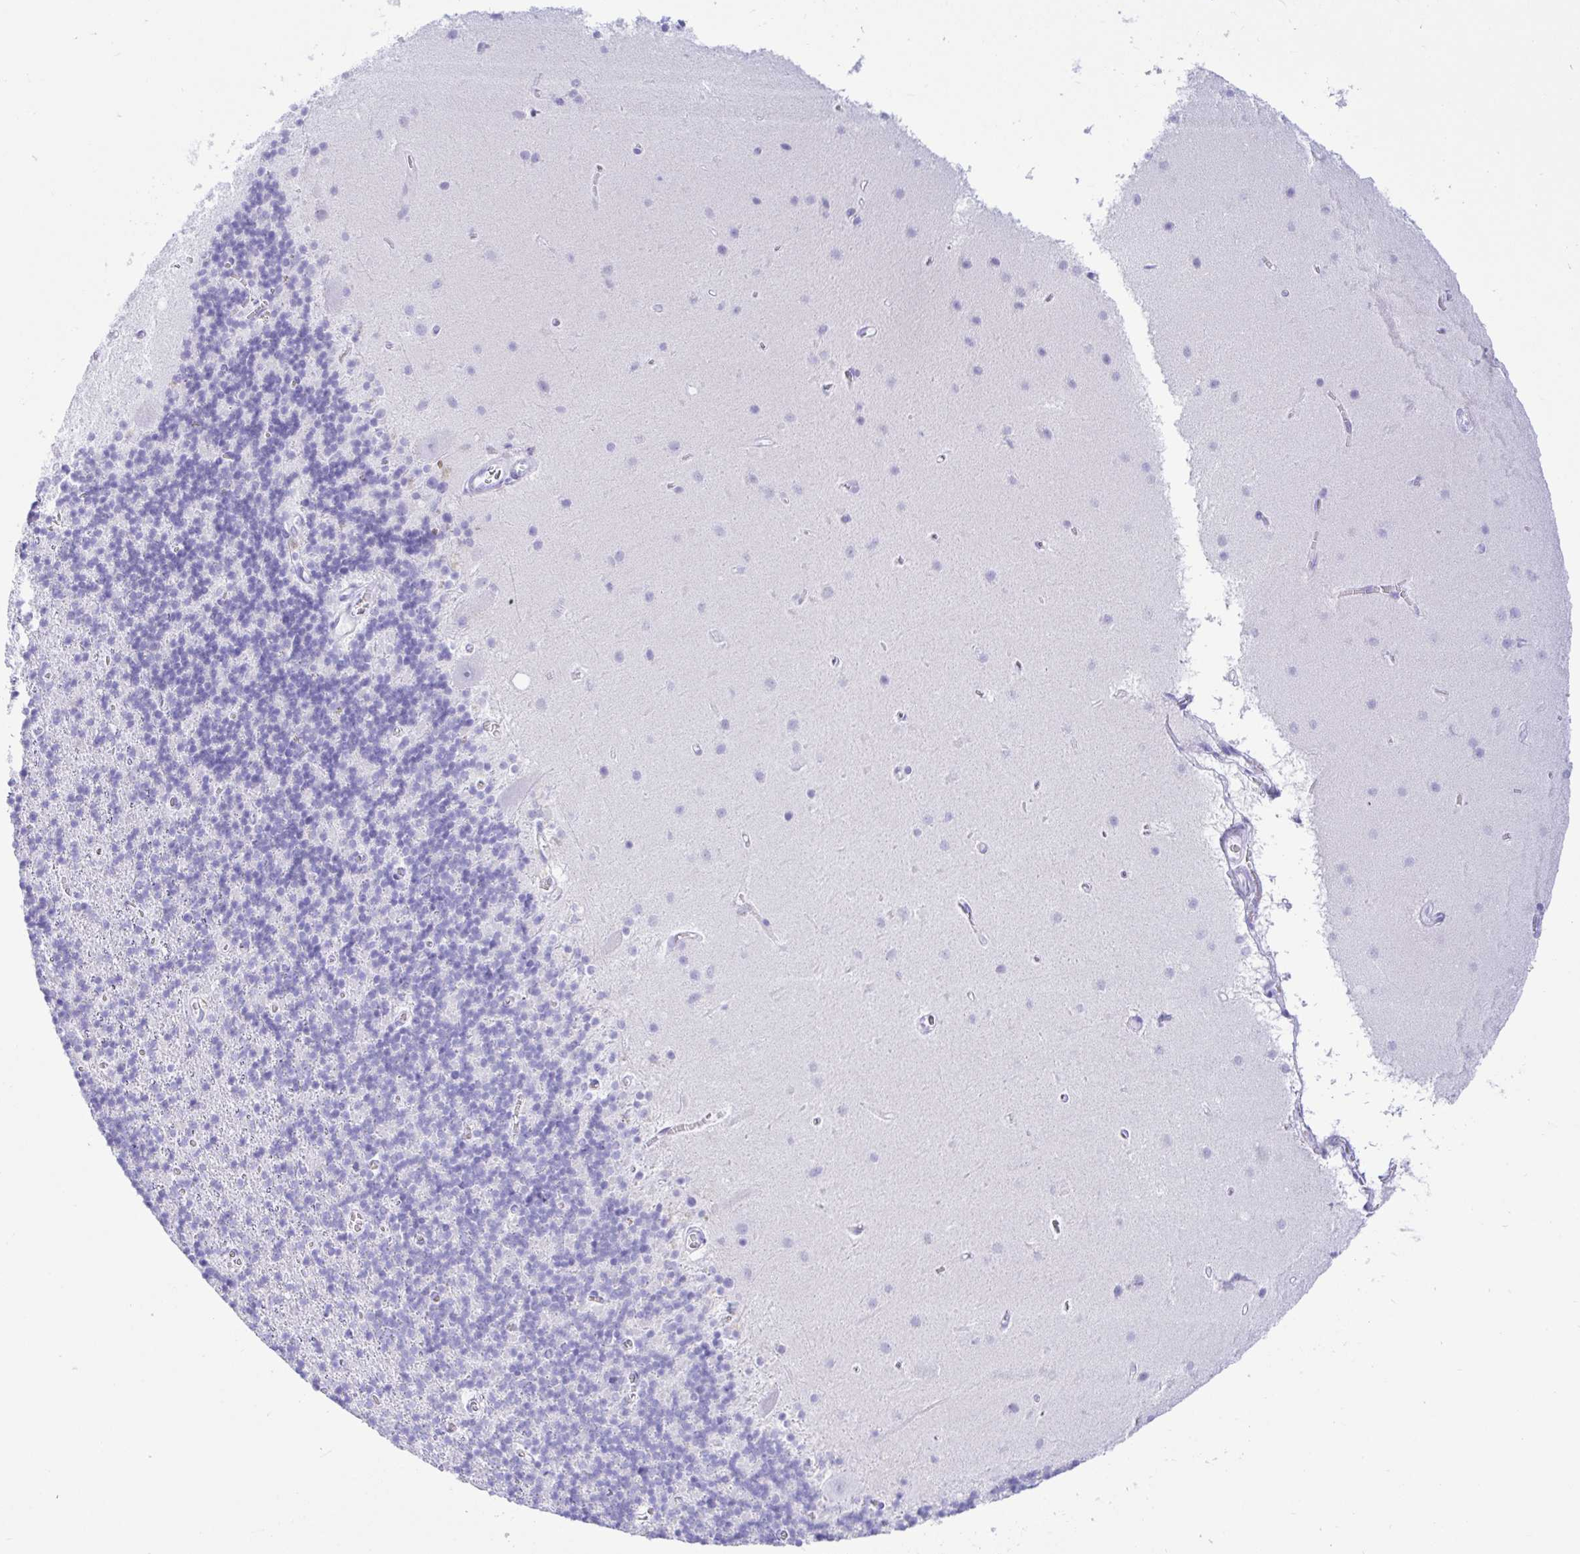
{"staining": {"intensity": "negative", "quantity": "none", "location": "none"}, "tissue": "cerebellum", "cell_type": "Cells in granular layer", "image_type": "normal", "snomed": [{"axis": "morphology", "description": "Normal tissue, NOS"}, {"axis": "topography", "description": "Cerebellum"}], "caption": "An immunohistochemistry histopathology image of unremarkable cerebellum is shown. There is no staining in cells in granular layer of cerebellum. Brightfield microscopy of immunohistochemistry (IHC) stained with DAB (3,3'-diaminobenzidine) (brown) and hematoxylin (blue), captured at high magnification.", "gene": "CD5", "patient": {"sex": "male", "age": 70}}